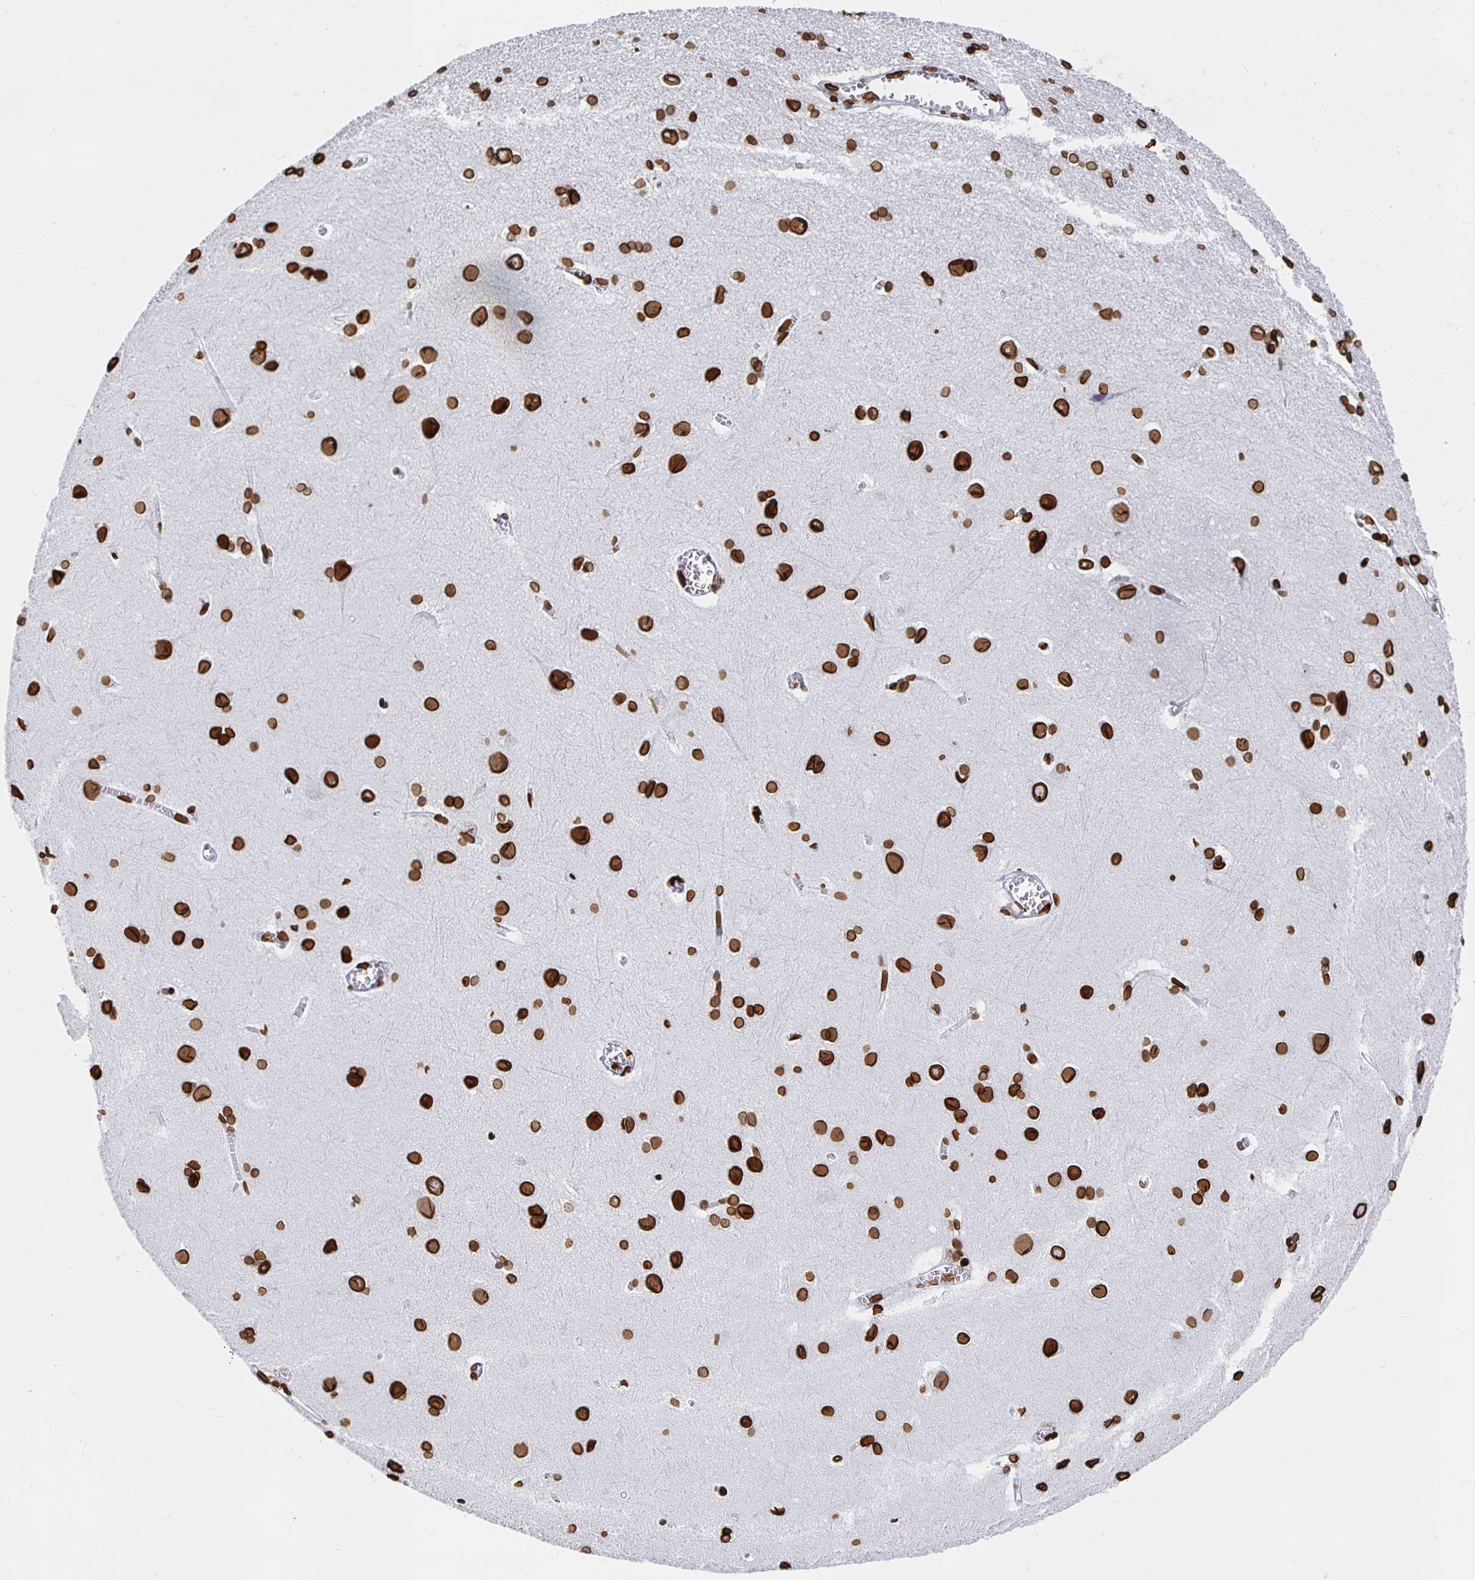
{"staining": {"intensity": "moderate", "quantity": ">75%", "location": "cytoplasmic/membranous,nuclear"}, "tissue": "cerebral cortex", "cell_type": "Endothelial cells", "image_type": "normal", "snomed": [{"axis": "morphology", "description": "Normal tissue, NOS"}, {"axis": "topography", "description": "Cerebral cortex"}], "caption": "High-power microscopy captured an immunohistochemistry (IHC) micrograph of normal cerebral cortex, revealing moderate cytoplasmic/membranous,nuclear expression in about >75% of endothelial cells. (Brightfield microscopy of DAB IHC at high magnification).", "gene": "LMNB1", "patient": {"sex": "male", "age": 37}}